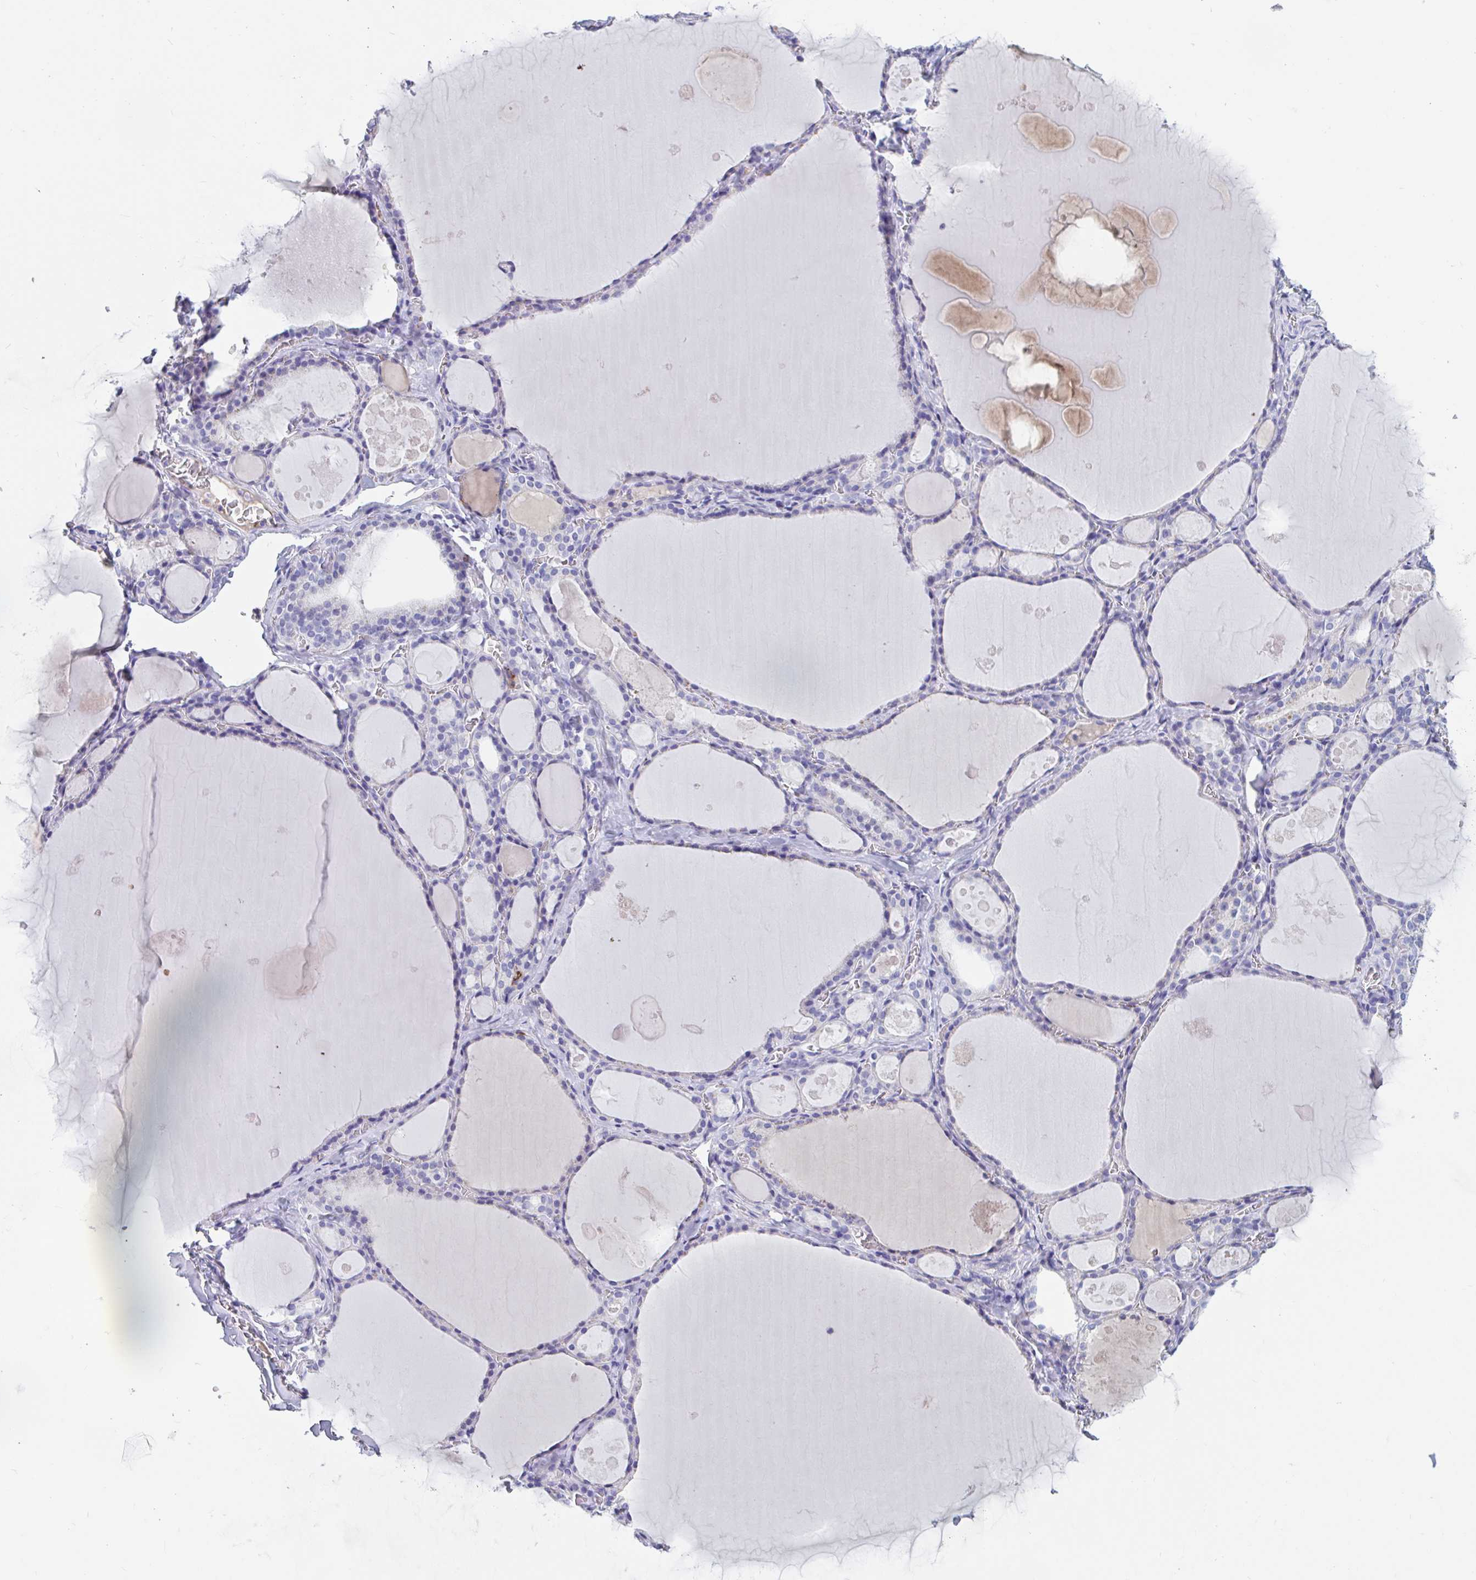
{"staining": {"intensity": "negative", "quantity": "none", "location": "none"}, "tissue": "thyroid gland", "cell_type": "Glandular cells", "image_type": "normal", "snomed": [{"axis": "morphology", "description": "Normal tissue, NOS"}, {"axis": "topography", "description": "Thyroid gland"}], "caption": "An image of thyroid gland stained for a protein demonstrates no brown staining in glandular cells.", "gene": "ZNHIT2", "patient": {"sex": "male", "age": 56}}